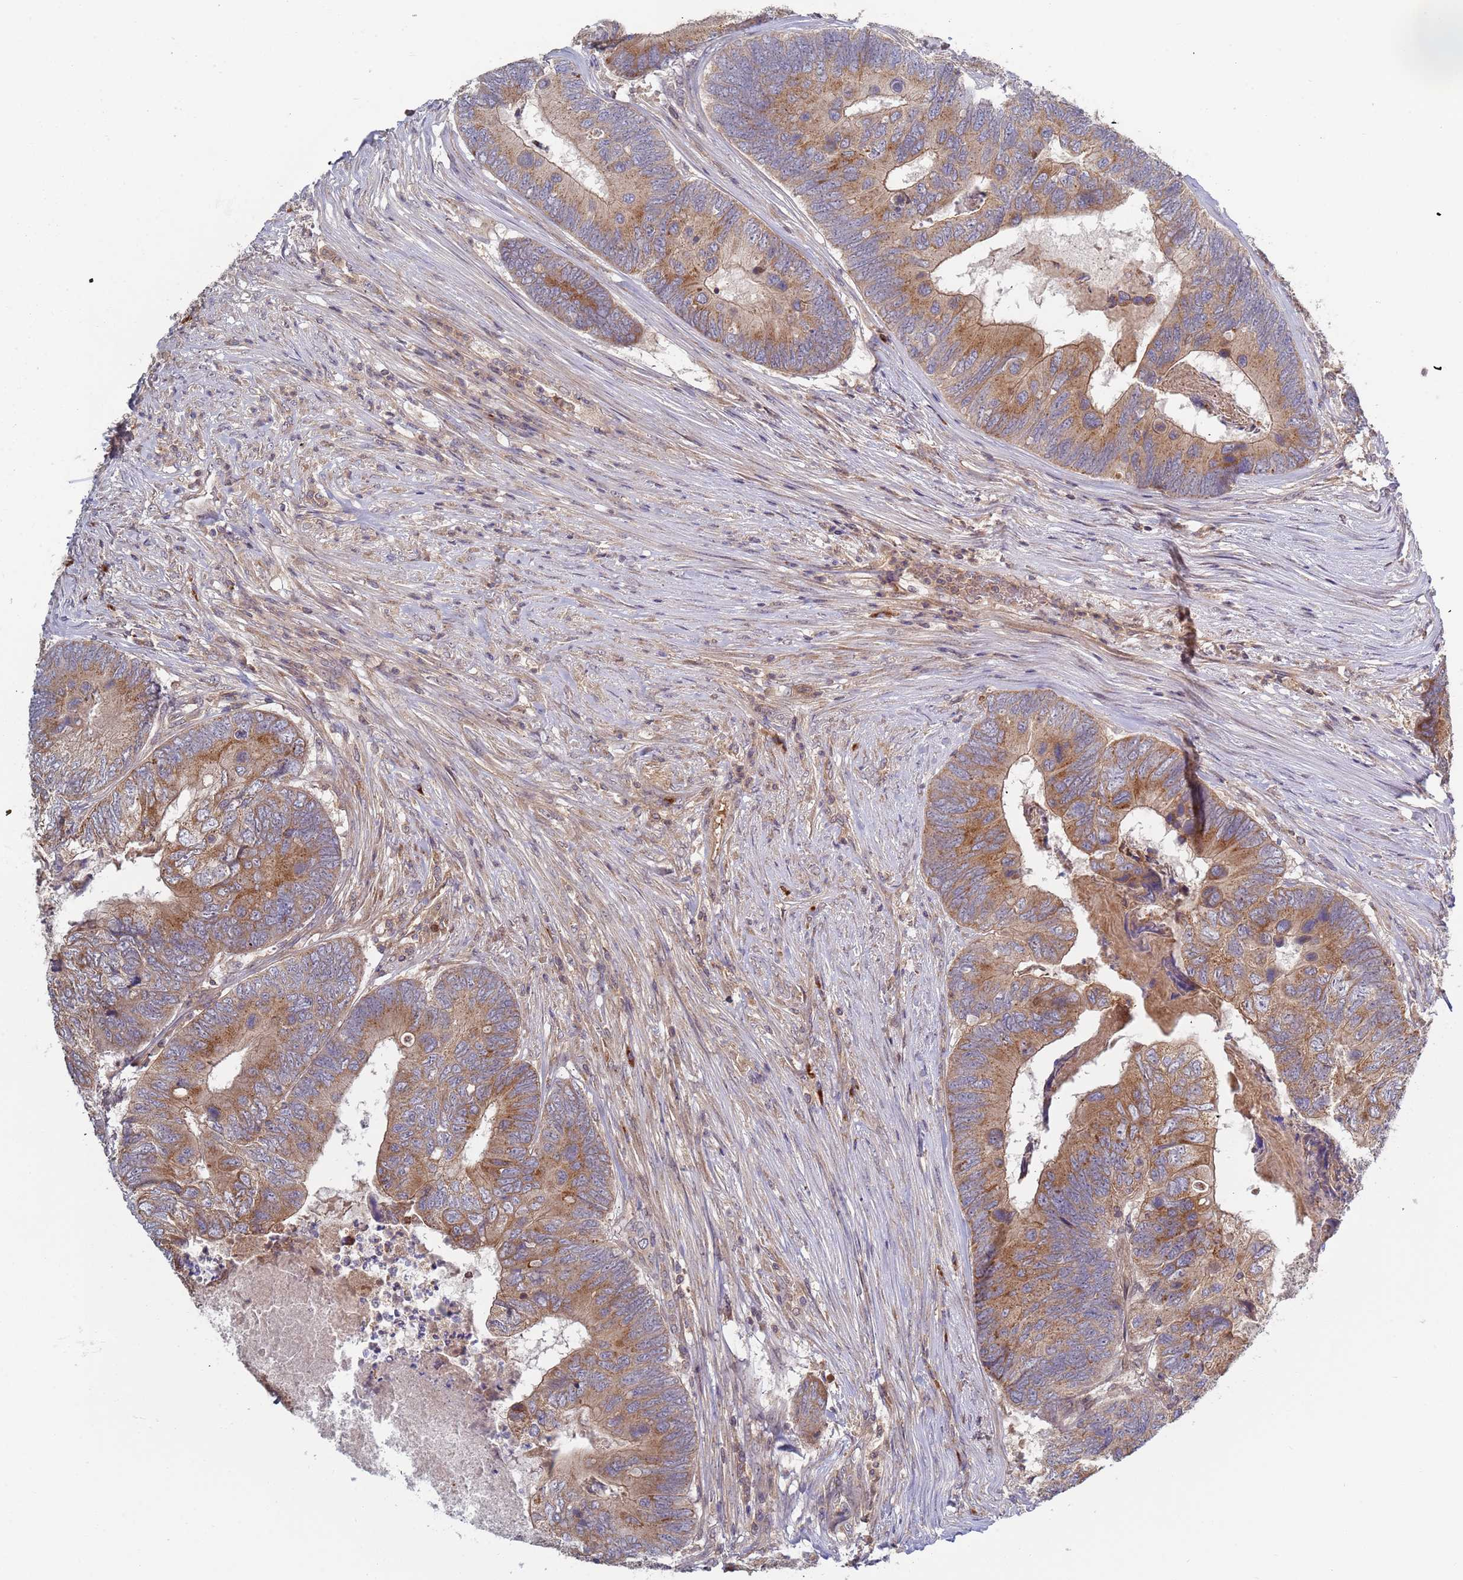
{"staining": {"intensity": "moderate", "quantity": ">75%", "location": "cytoplasmic/membranous"}, "tissue": "colorectal cancer", "cell_type": "Tumor cells", "image_type": "cancer", "snomed": [{"axis": "morphology", "description": "Adenocarcinoma, NOS"}, {"axis": "topography", "description": "Colon"}], "caption": "The immunohistochemical stain shows moderate cytoplasmic/membranous staining in tumor cells of adenocarcinoma (colorectal) tissue.", "gene": "OR5A2", "patient": {"sex": "female", "age": 67}}